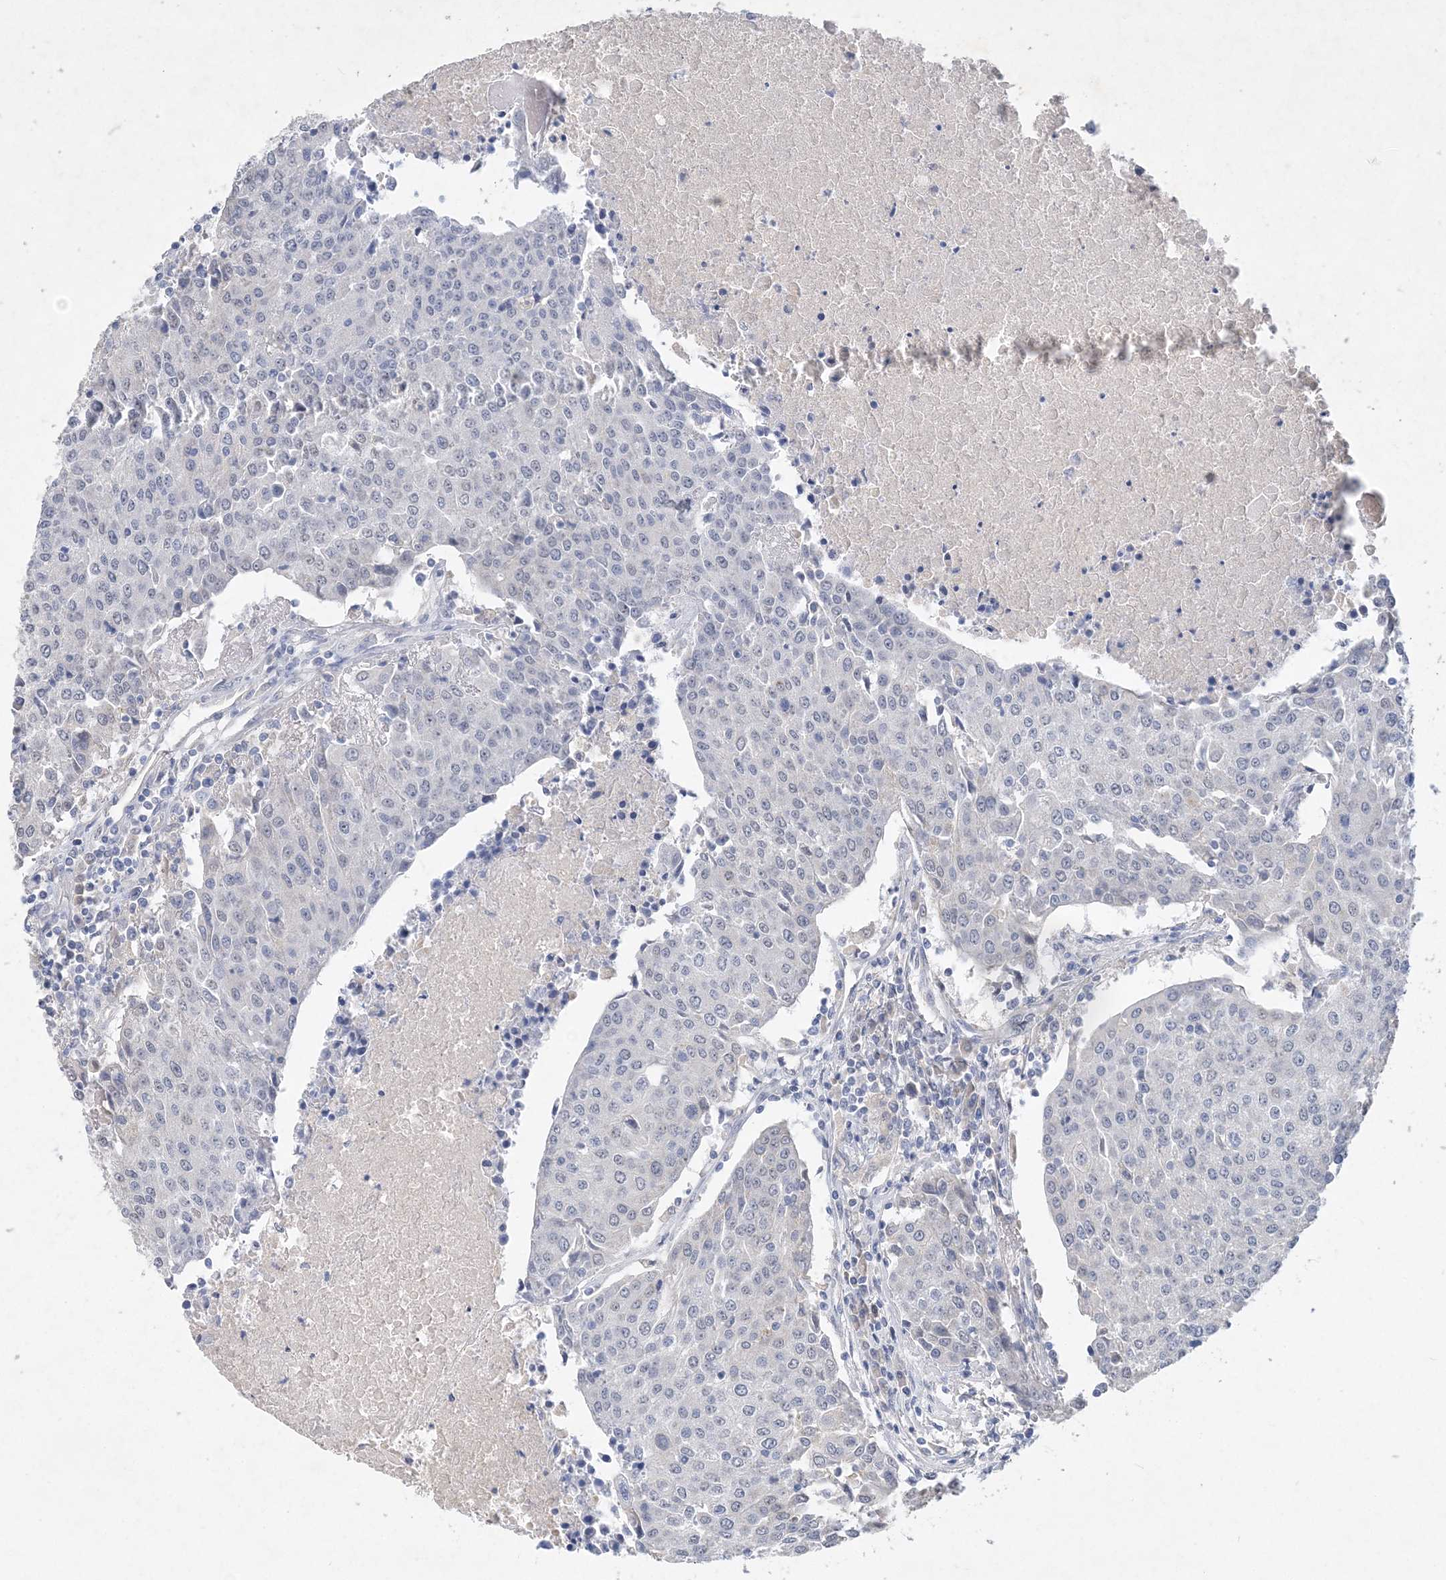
{"staining": {"intensity": "negative", "quantity": "none", "location": "none"}, "tissue": "urothelial cancer", "cell_type": "Tumor cells", "image_type": "cancer", "snomed": [{"axis": "morphology", "description": "Urothelial carcinoma, High grade"}, {"axis": "topography", "description": "Urinary bladder"}], "caption": "IHC photomicrograph of urothelial carcinoma (high-grade) stained for a protein (brown), which displays no positivity in tumor cells. (DAB (3,3'-diaminobenzidine) immunohistochemistry (IHC), high magnification).", "gene": "C11orf58", "patient": {"sex": "female", "age": 85}}